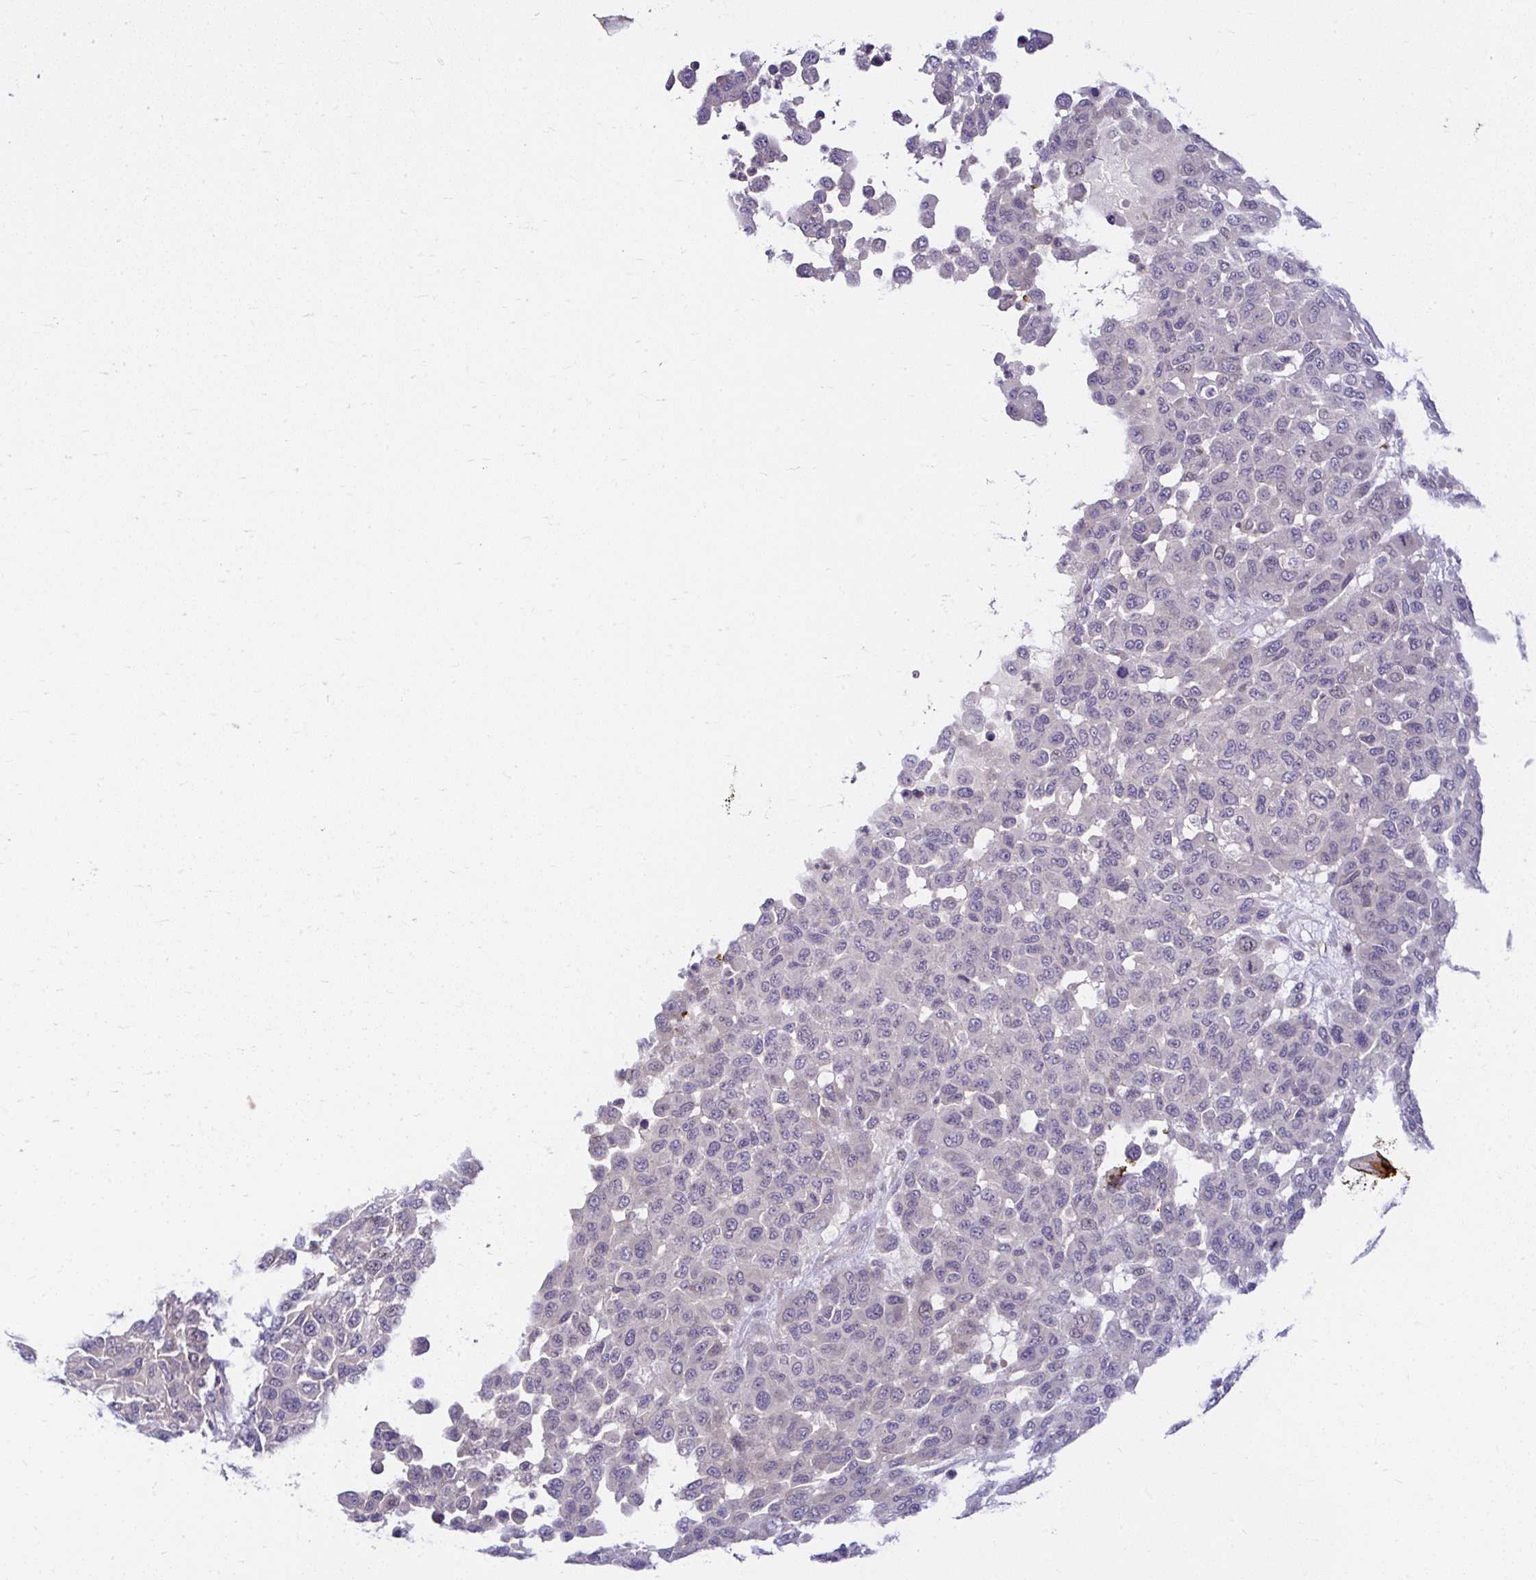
{"staining": {"intensity": "negative", "quantity": "none", "location": "none"}, "tissue": "melanoma", "cell_type": "Tumor cells", "image_type": "cancer", "snomed": [{"axis": "morphology", "description": "Malignant melanoma, NOS"}, {"axis": "topography", "description": "Skin"}], "caption": "Immunohistochemical staining of malignant melanoma reveals no significant positivity in tumor cells.", "gene": "DEPDC5", "patient": {"sex": "male", "age": 62}}